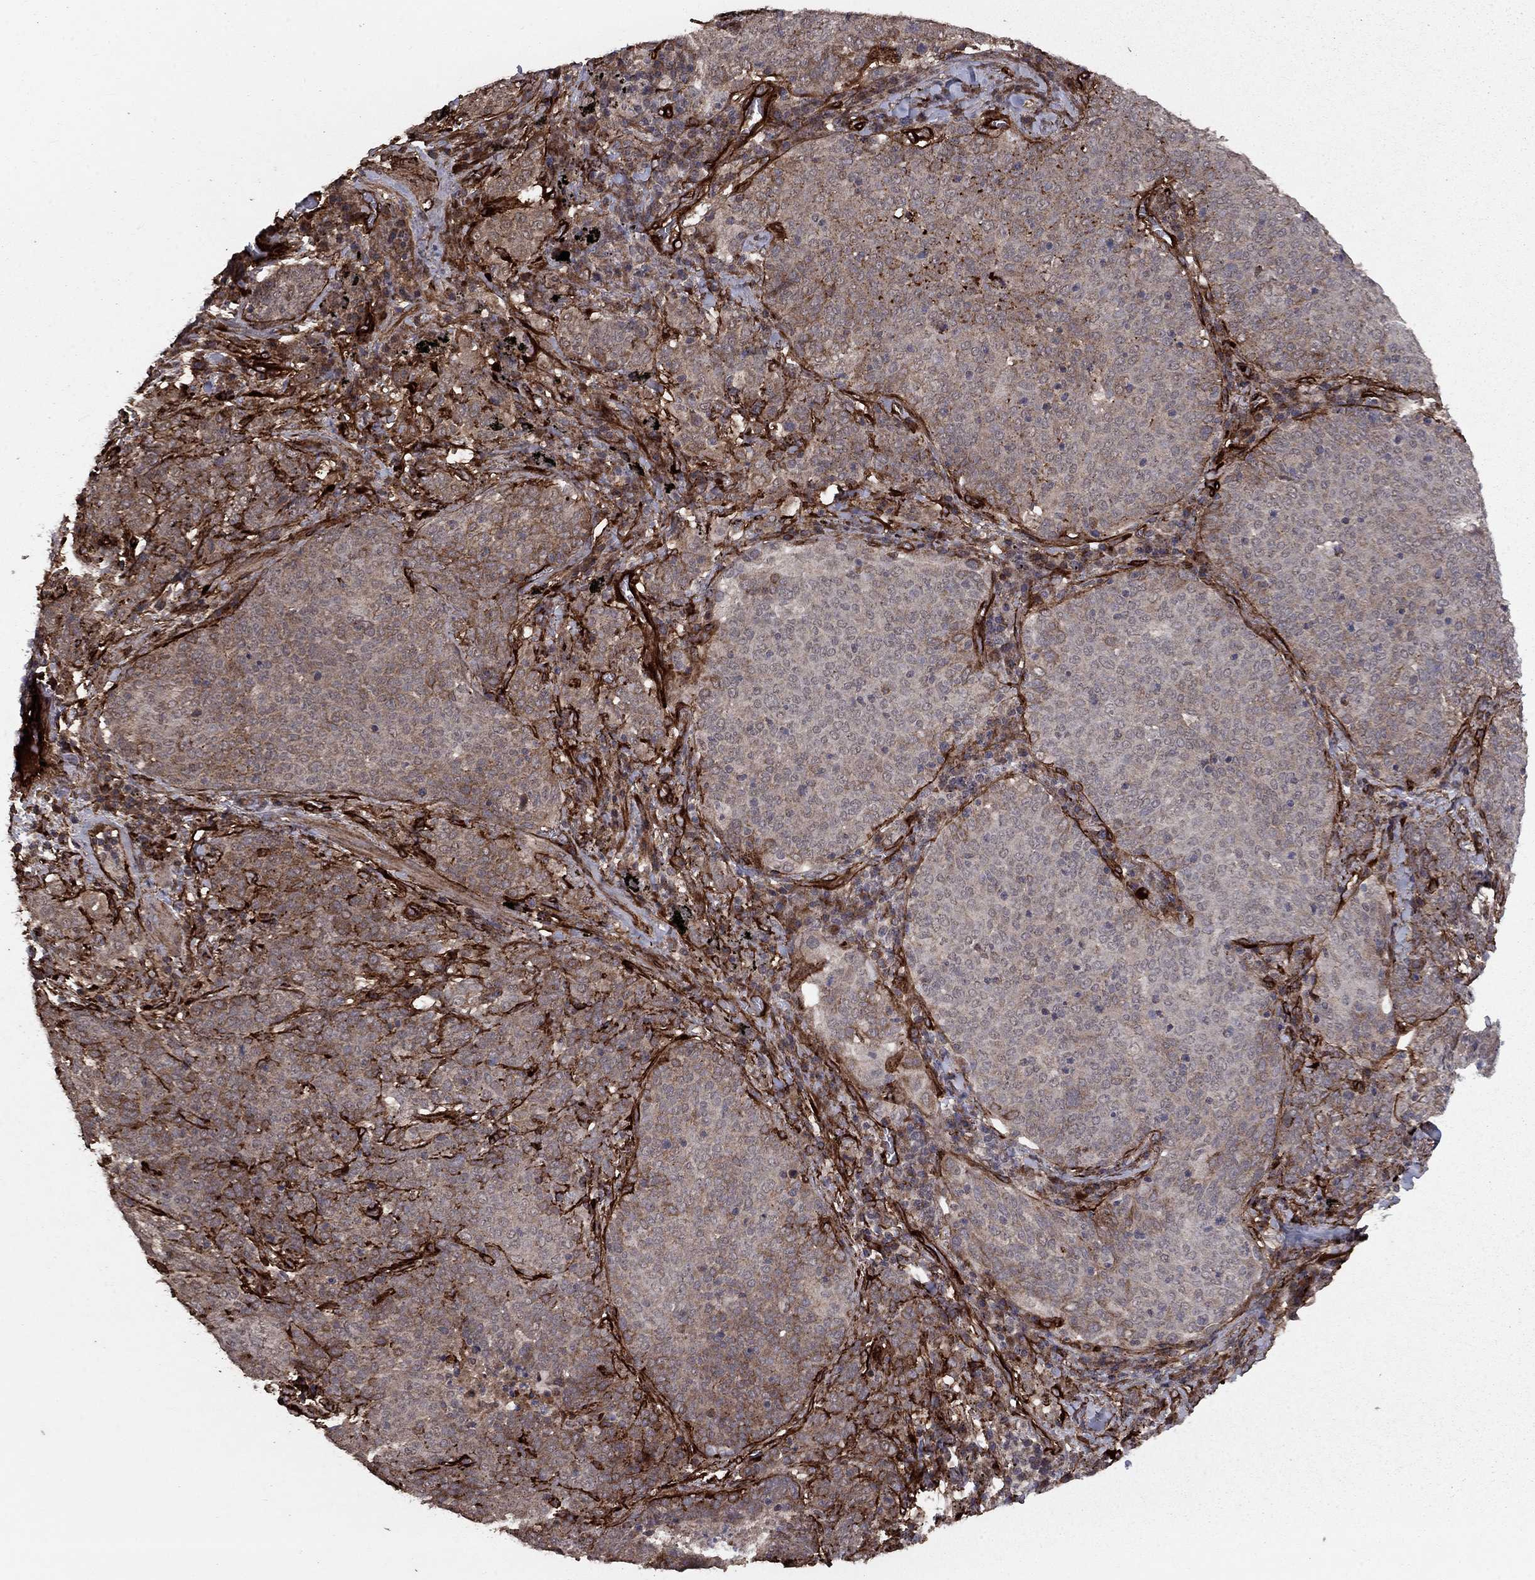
{"staining": {"intensity": "weak", "quantity": "<25%", "location": "cytoplasmic/membranous"}, "tissue": "lung cancer", "cell_type": "Tumor cells", "image_type": "cancer", "snomed": [{"axis": "morphology", "description": "Squamous cell carcinoma, NOS"}, {"axis": "topography", "description": "Lung"}], "caption": "Tumor cells are negative for protein expression in human squamous cell carcinoma (lung). The staining is performed using DAB (3,3'-diaminobenzidine) brown chromogen with nuclei counter-stained in using hematoxylin.", "gene": "COL18A1", "patient": {"sex": "male", "age": 82}}